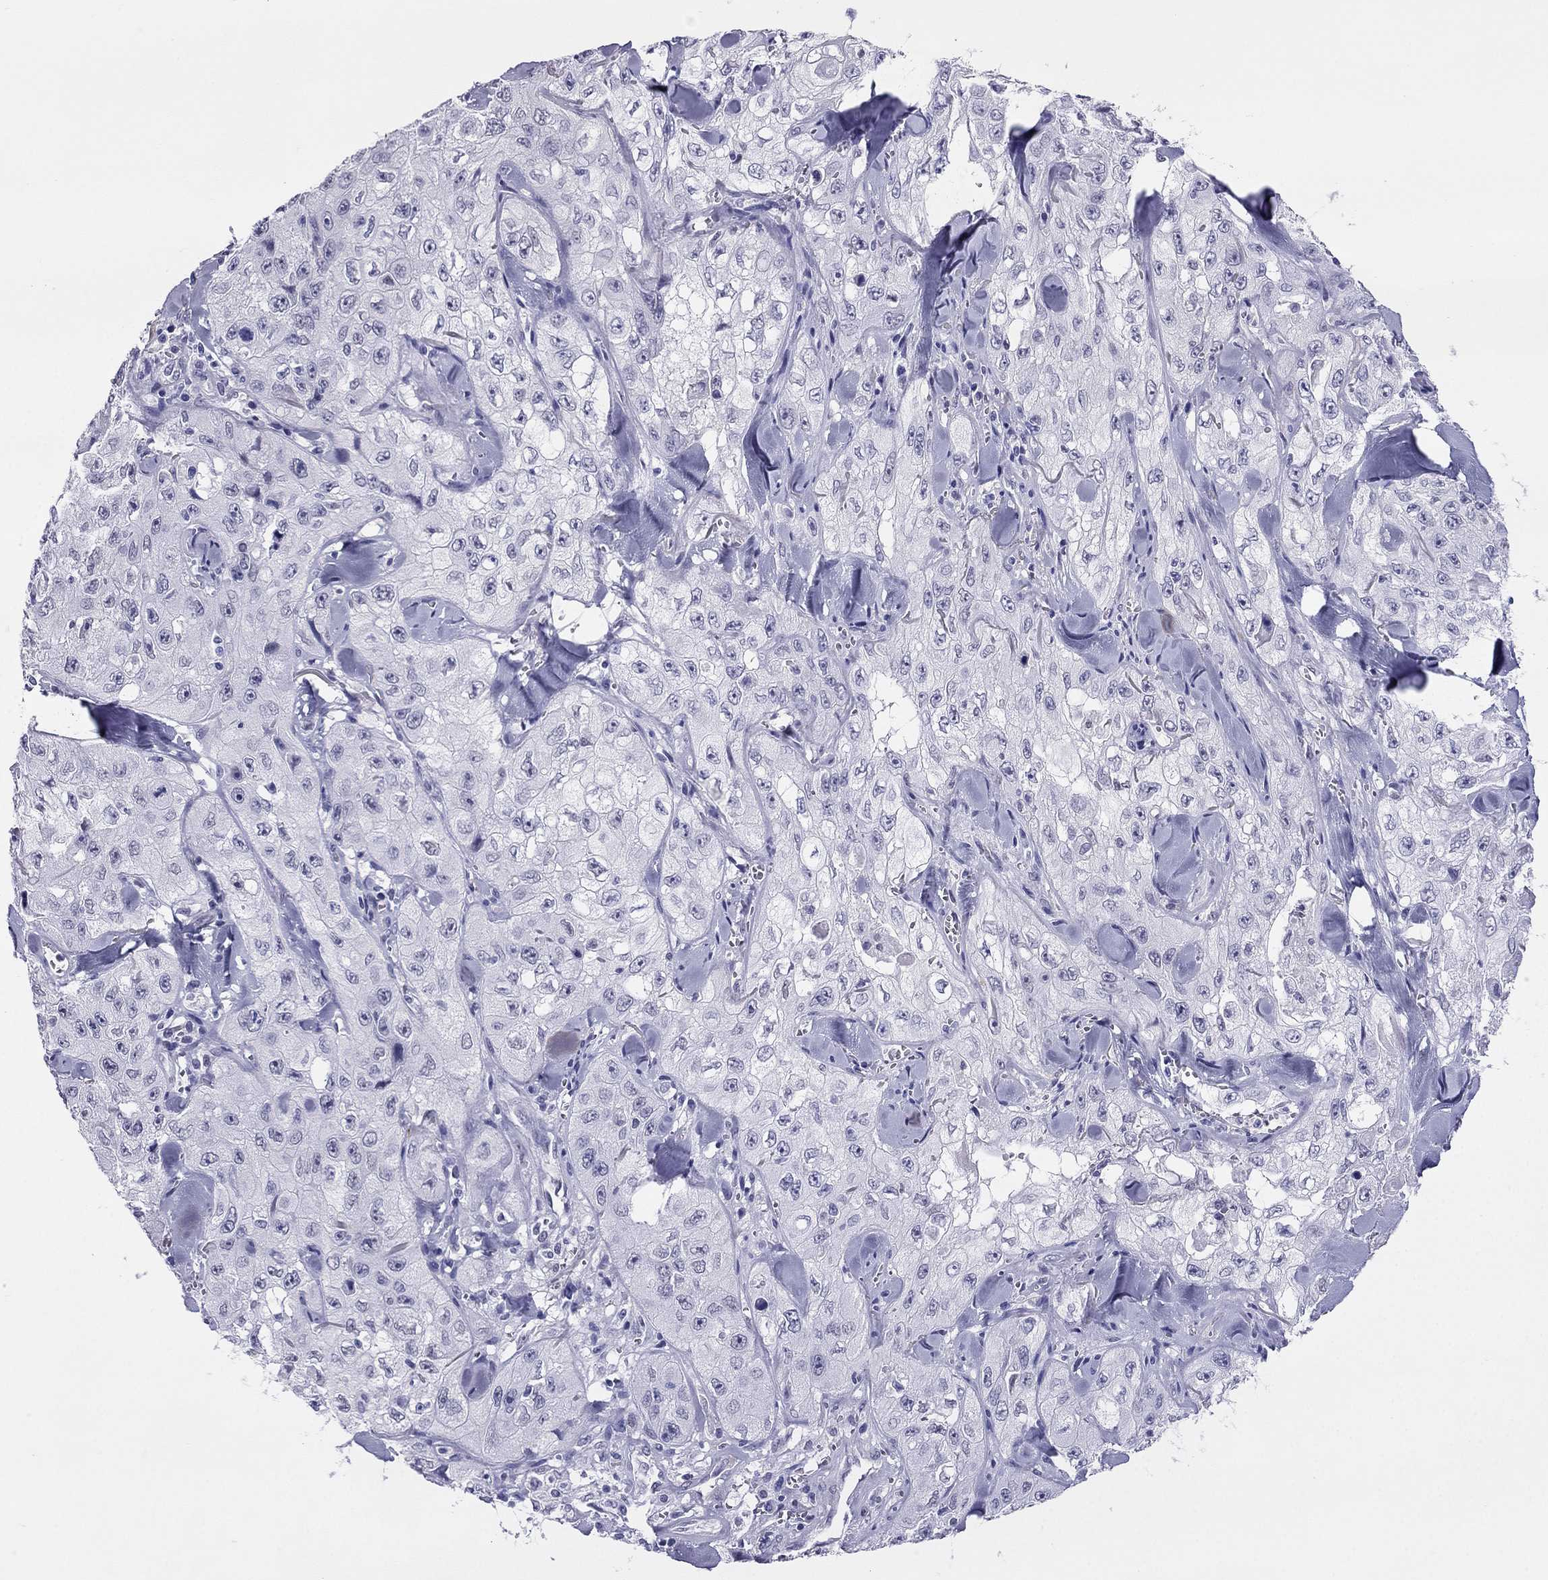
{"staining": {"intensity": "negative", "quantity": "none", "location": "none"}, "tissue": "skin cancer", "cell_type": "Tumor cells", "image_type": "cancer", "snomed": [{"axis": "morphology", "description": "Squamous cell carcinoma, NOS"}, {"axis": "topography", "description": "Skin"}, {"axis": "topography", "description": "Subcutis"}], "caption": "Tumor cells are negative for protein expression in human skin cancer (squamous cell carcinoma).", "gene": "CROCC2", "patient": {"sex": "male", "age": 73}}